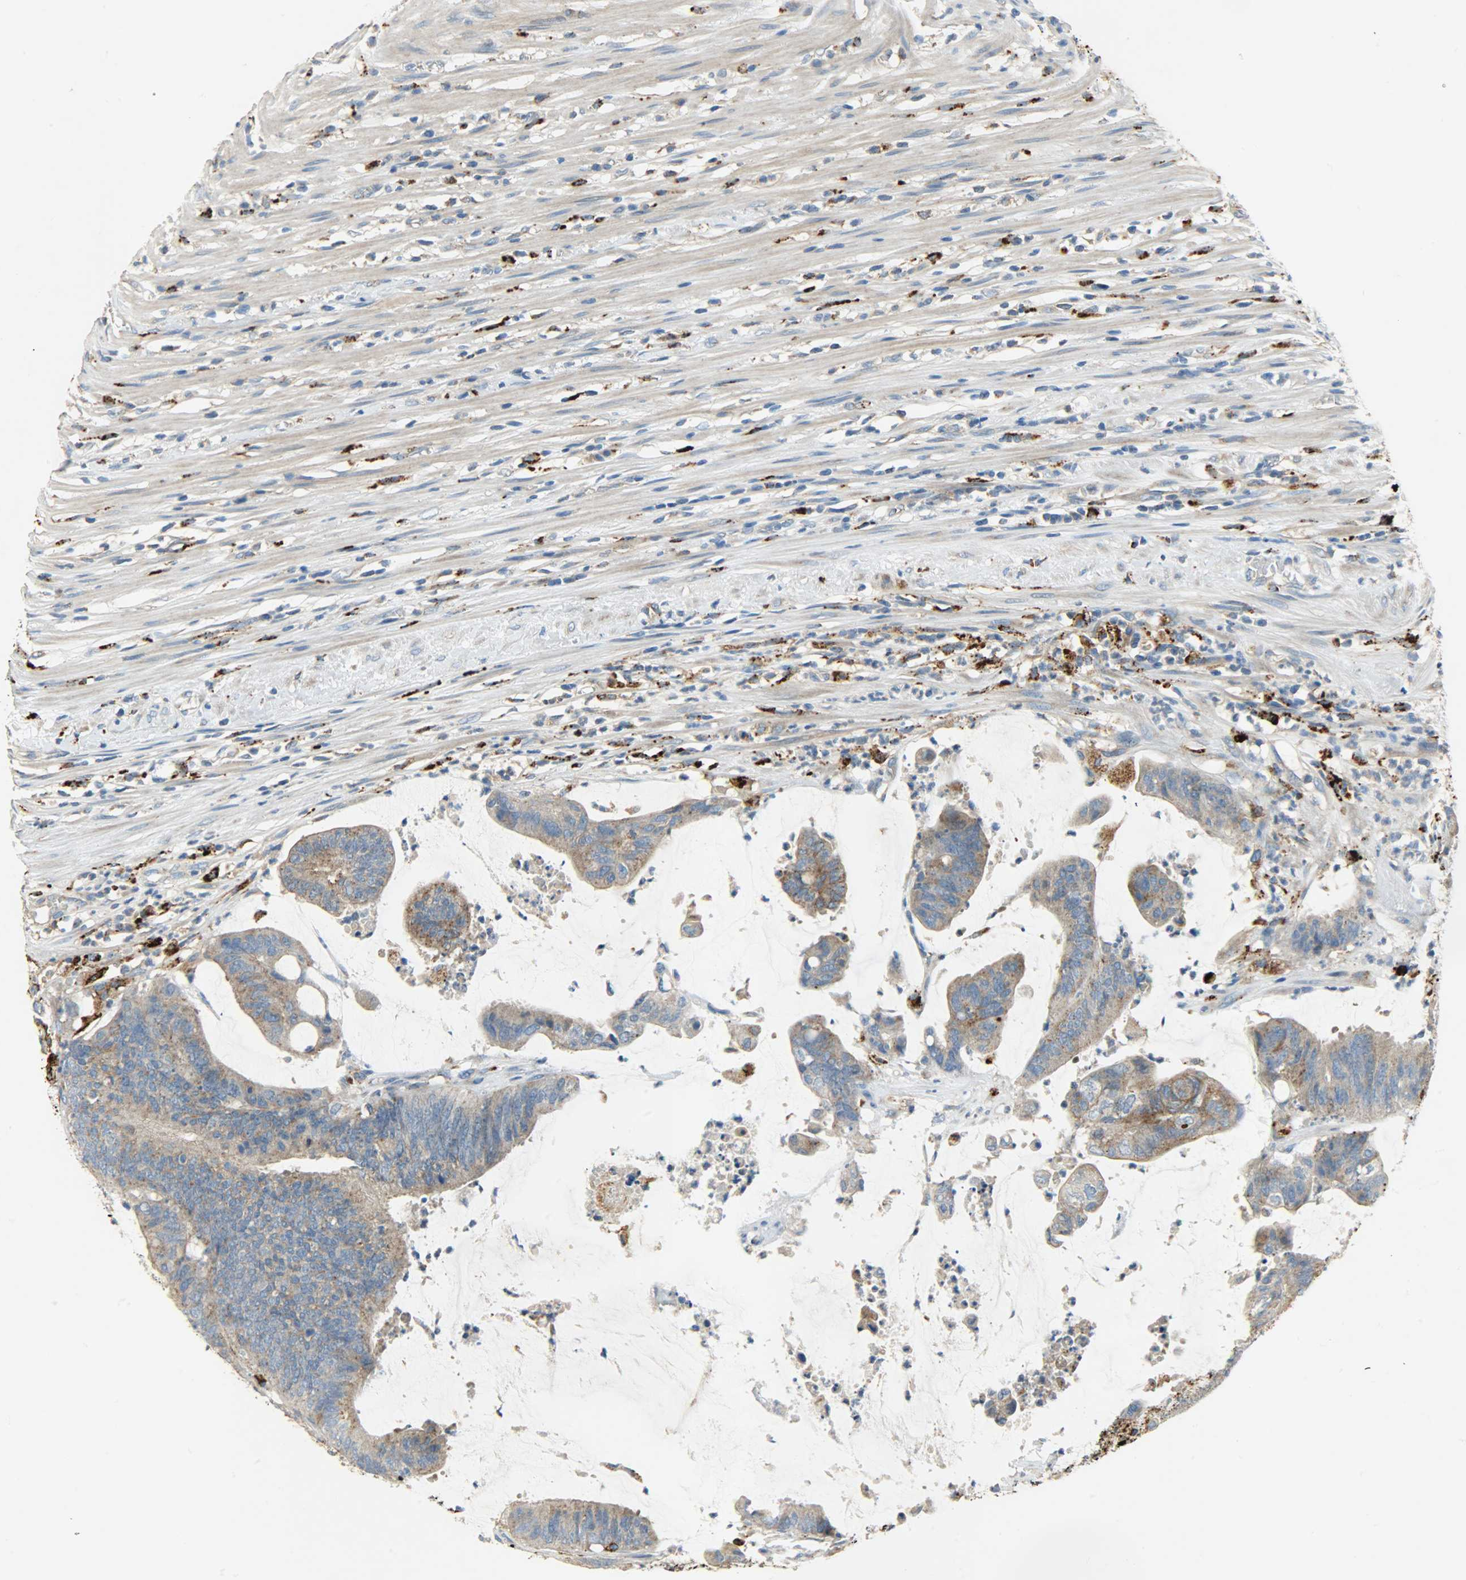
{"staining": {"intensity": "weak", "quantity": ">75%", "location": "cytoplasmic/membranous"}, "tissue": "colorectal cancer", "cell_type": "Tumor cells", "image_type": "cancer", "snomed": [{"axis": "morphology", "description": "Adenocarcinoma, NOS"}, {"axis": "topography", "description": "Rectum"}], "caption": "About >75% of tumor cells in human colorectal cancer demonstrate weak cytoplasmic/membranous protein staining as visualized by brown immunohistochemical staining.", "gene": "ASAH1", "patient": {"sex": "female", "age": 66}}